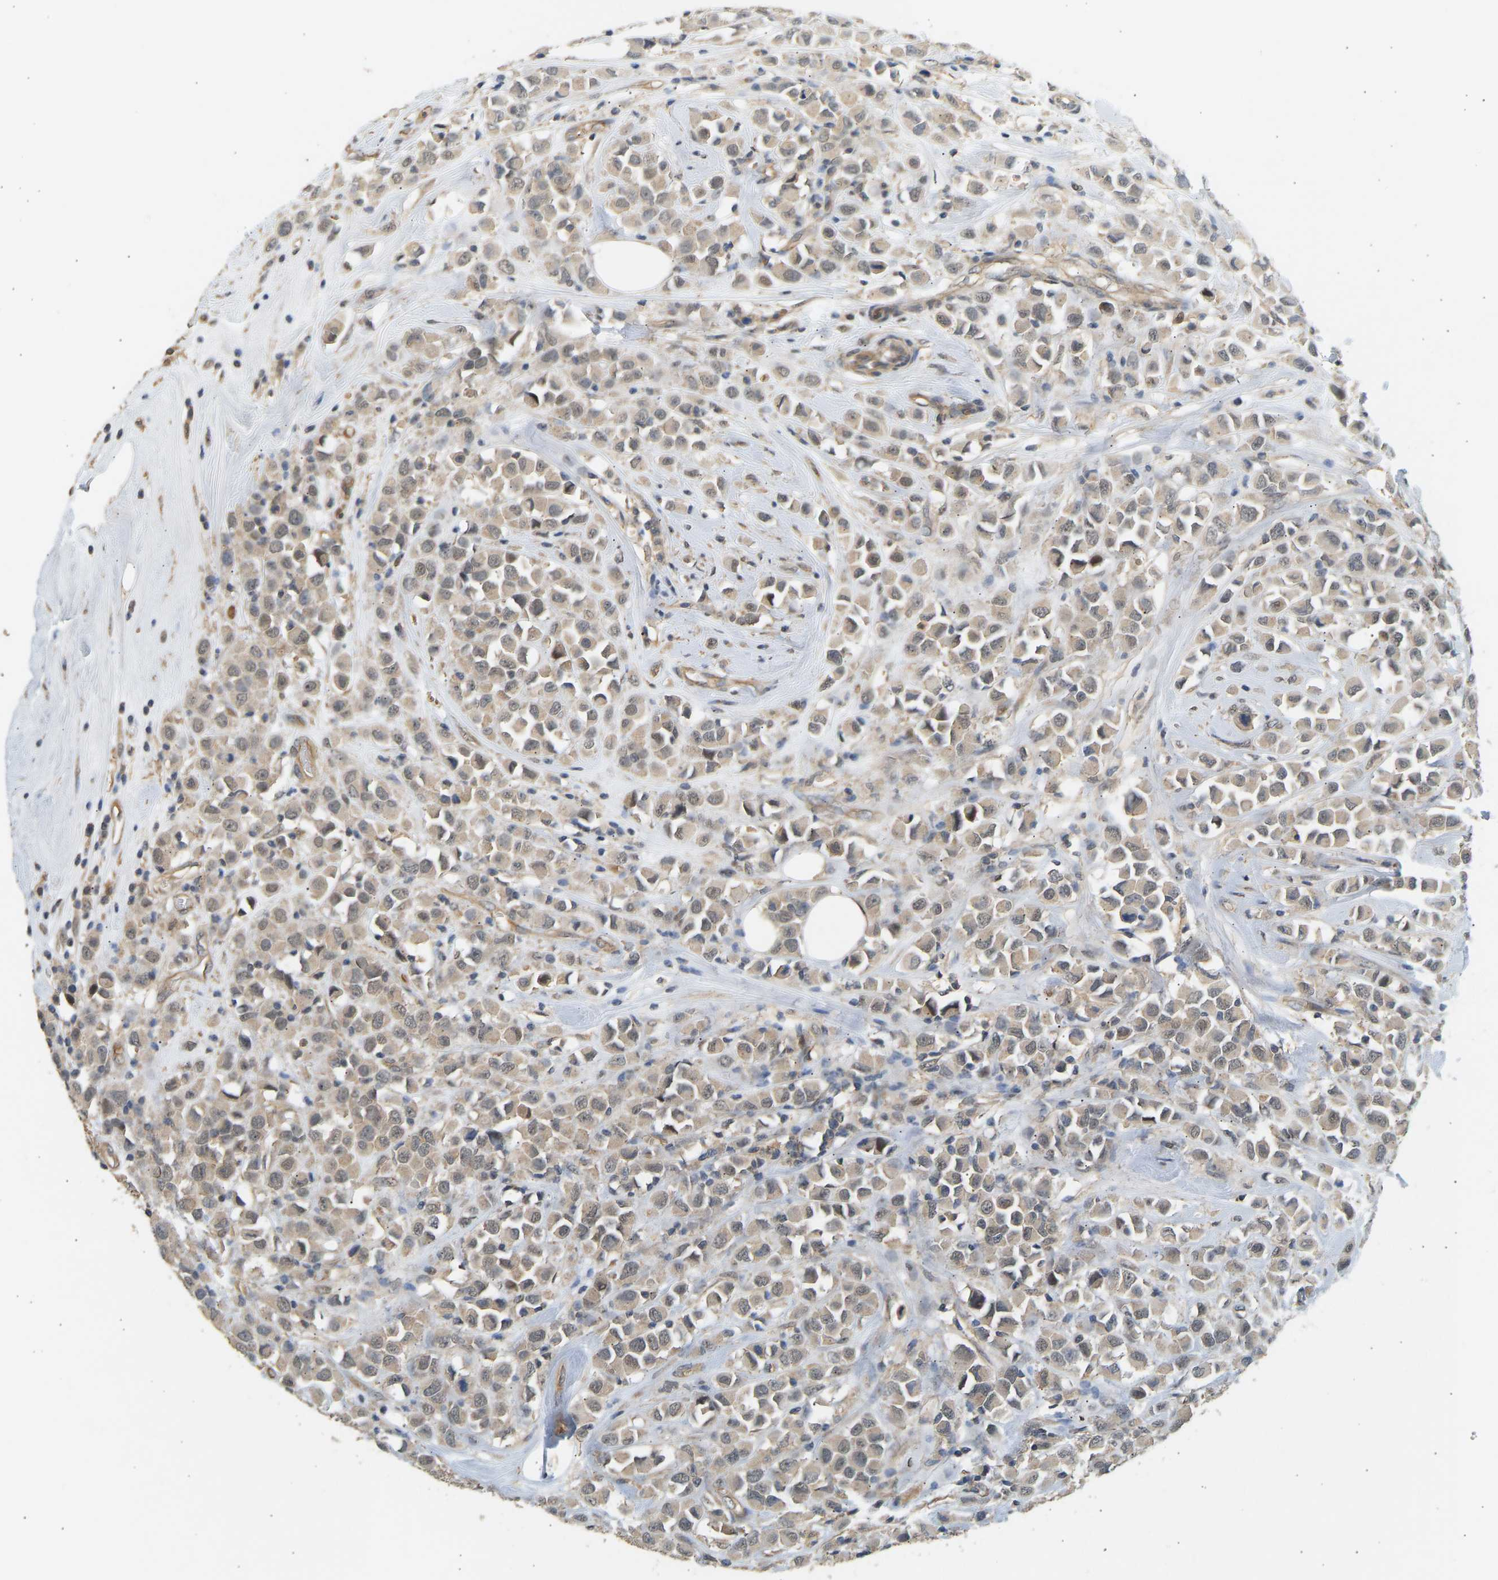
{"staining": {"intensity": "weak", "quantity": ">75%", "location": "cytoplasmic/membranous,nuclear"}, "tissue": "breast cancer", "cell_type": "Tumor cells", "image_type": "cancer", "snomed": [{"axis": "morphology", "description": "Duct carcinoma"}, {"axis": "topography", "description": "Breast"}], "caption": "Weak cytoplasmic/membranous and nuclear protein expression is present in about >75% of tumor cells in breast cancer. (IHC, brightfield microscopy, high magnification).", "gene": "RGL1", "patient": {"sex": "female", "age": 61}}